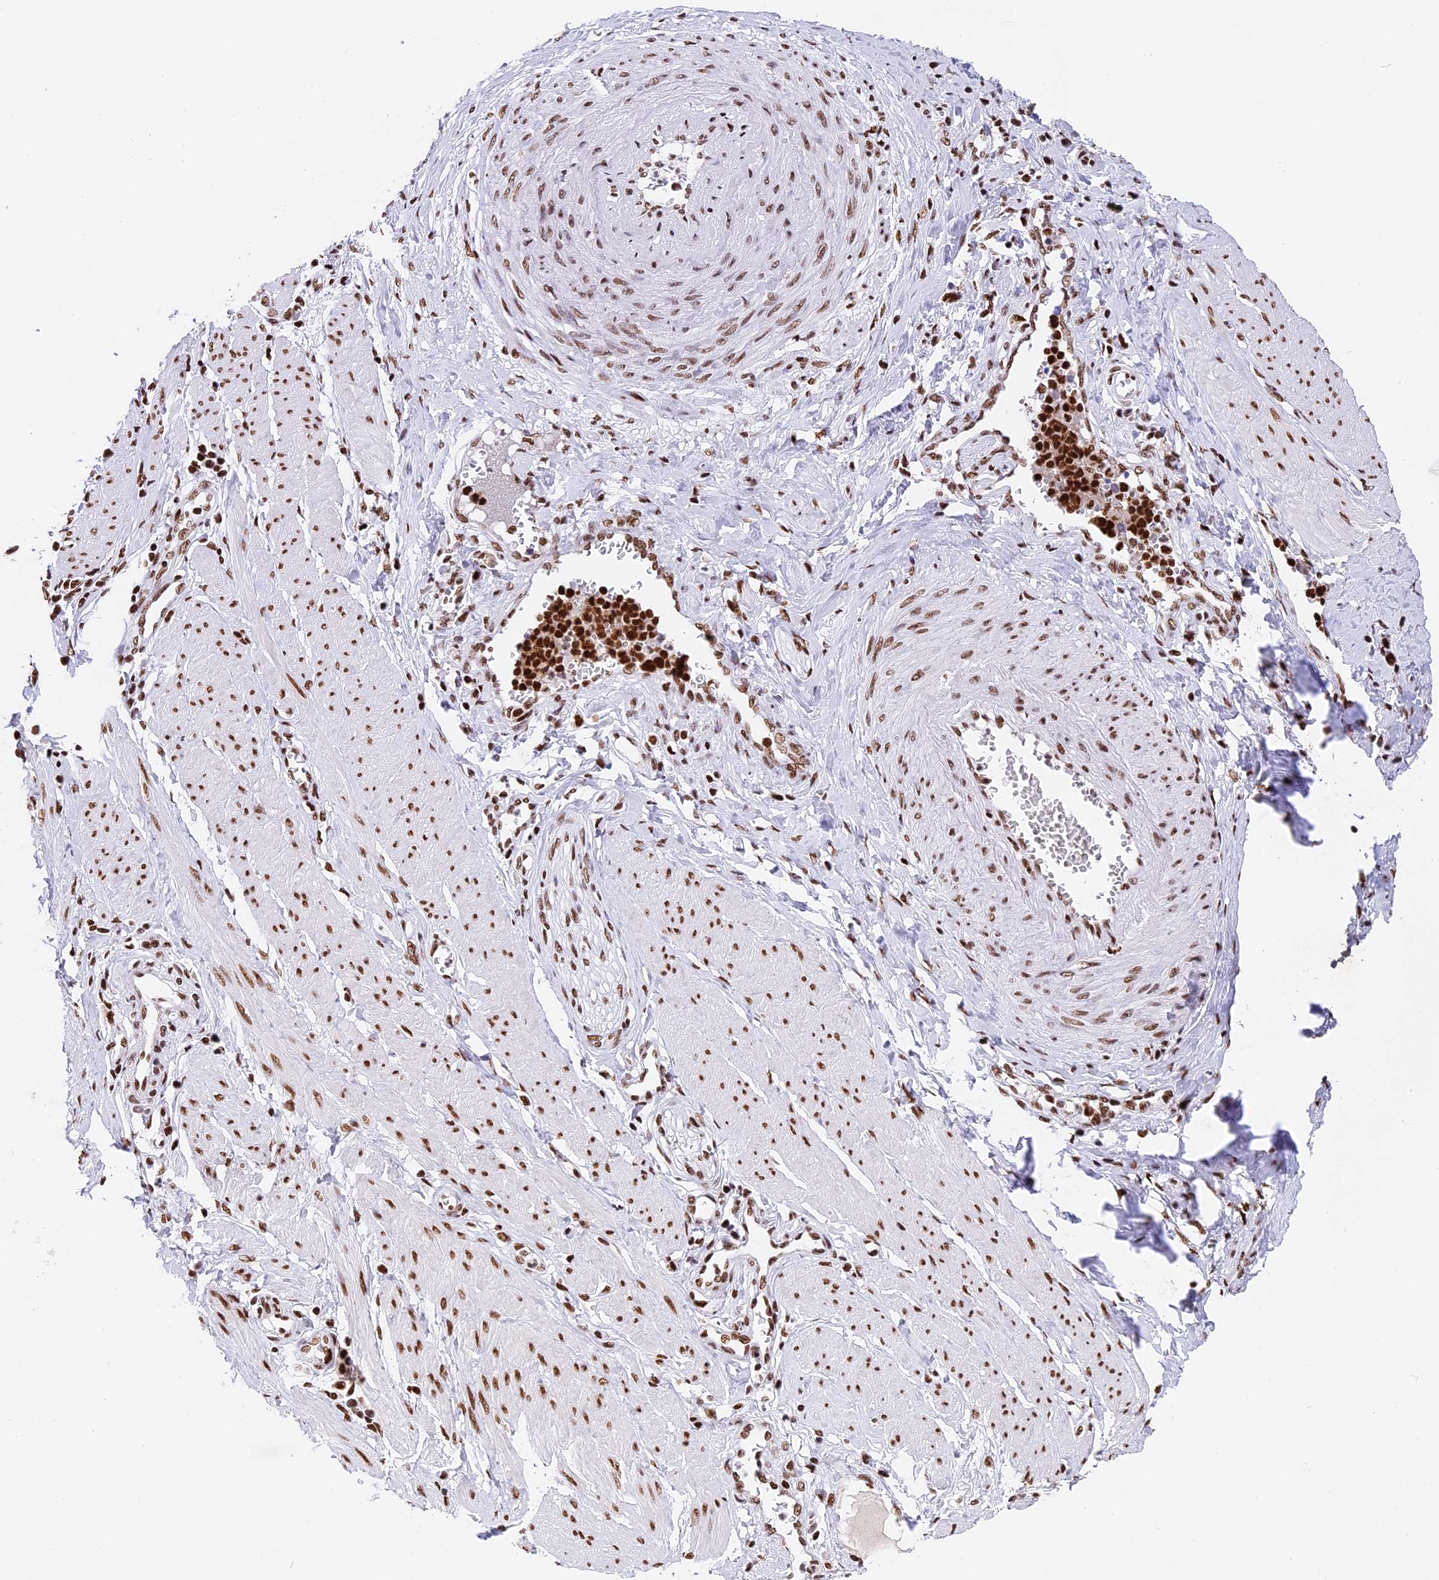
{"staining": {"intensity": "strong", "quantity": ">75%", "location": "nuclear"}, "tissue": "cervical cancer", "cell_type": "Tumor cells", "image_type": "cancer", "snomed": [{"axis": "morphology", "description": "Normal tissue, NOS"}, {"axis": "morphology", "description": "Squamous cell carcinoma, NOS"}, {"axis": "topography", "description": "Cervix"}], "caption": "A brown stain highlights strong nuclear staining of a protein in cervical cancer (squamous cell carcinoma) tumor cells.", "gene": "SBNO1", "patient": {"sex": "female", "age": 35}}